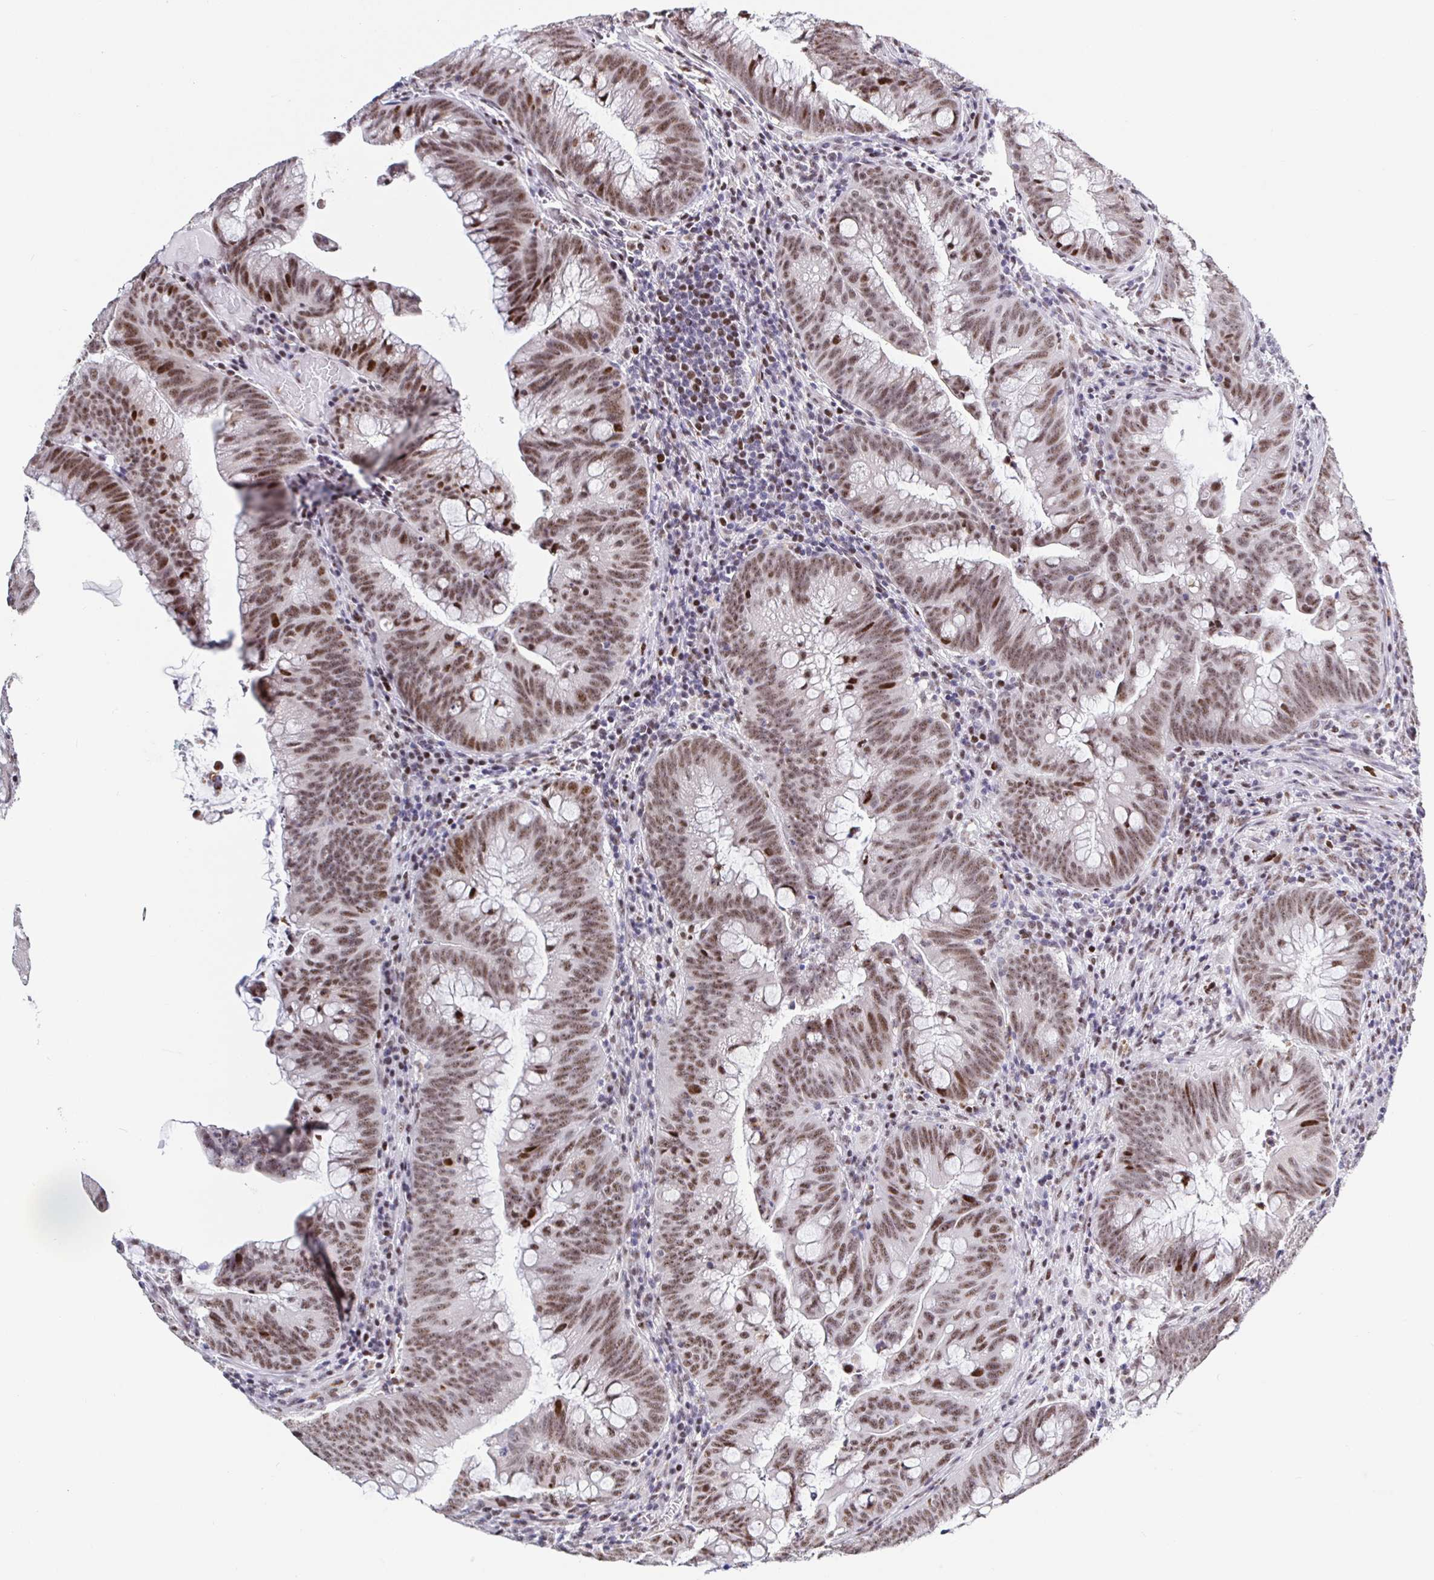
{"staining": {"intensity": "moderate", "quantity": ">75%", "location": "nuclear"}, "tissue": "colorectal cancer", "cell_type": "Tumor cells", "image_type": "cancer", "snomed": [{"axis": "morphology", "description": "Adenocarcinoma, NOS"}, {"axis": "topography", "description": "Colon"}], "caption": "Adenocarcinoma (colorectal) was stained to show a protein in brown. There is medium levels of moderate nuclear expression in approximately >75% of tumor cells.", "gene": "SETD5", "patient": {"sex": "male", "age": 62}}